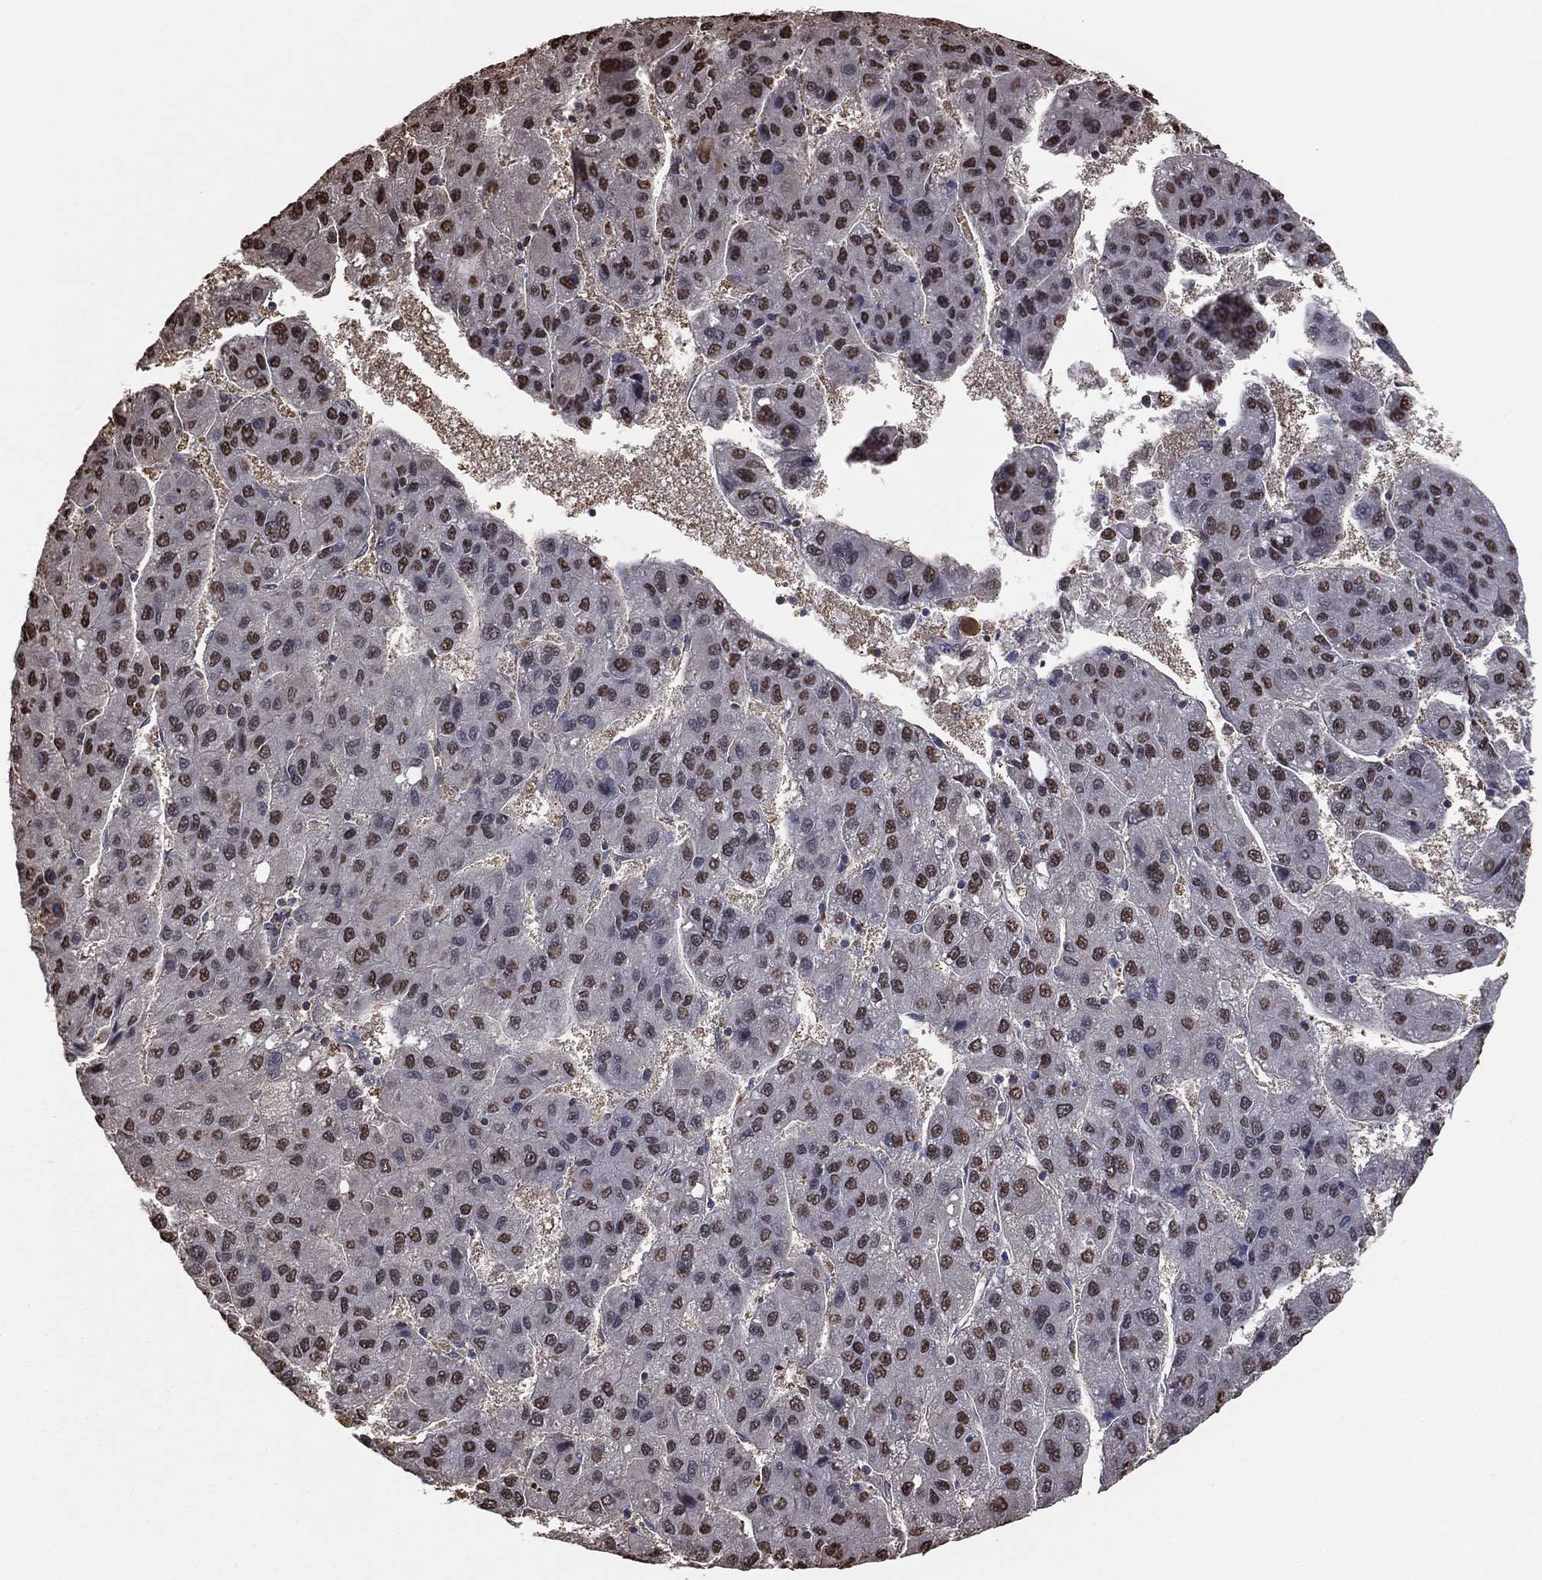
{"staining": {"intensity": "moderate", "quantity": "25%-75%", "location": "nuclear"}, "tissue": "liver cancer", "cell_type": "Tumor cells", "image_type": "cancer", "snomed": [{"axis": "morphology", "description": "Carcinoma, Hepatocellular, NOS"}, {"axis": "topography", "description": "Liver"}], "caption": "Immunohistochemical staining of human liver cancer (hepatocellular carcinoma) displays moderate nuclear protein expression in about 25%-75% of tumor cells.", "gene": "GAPDH", "patient": {"sex": "female", "age": 82}}